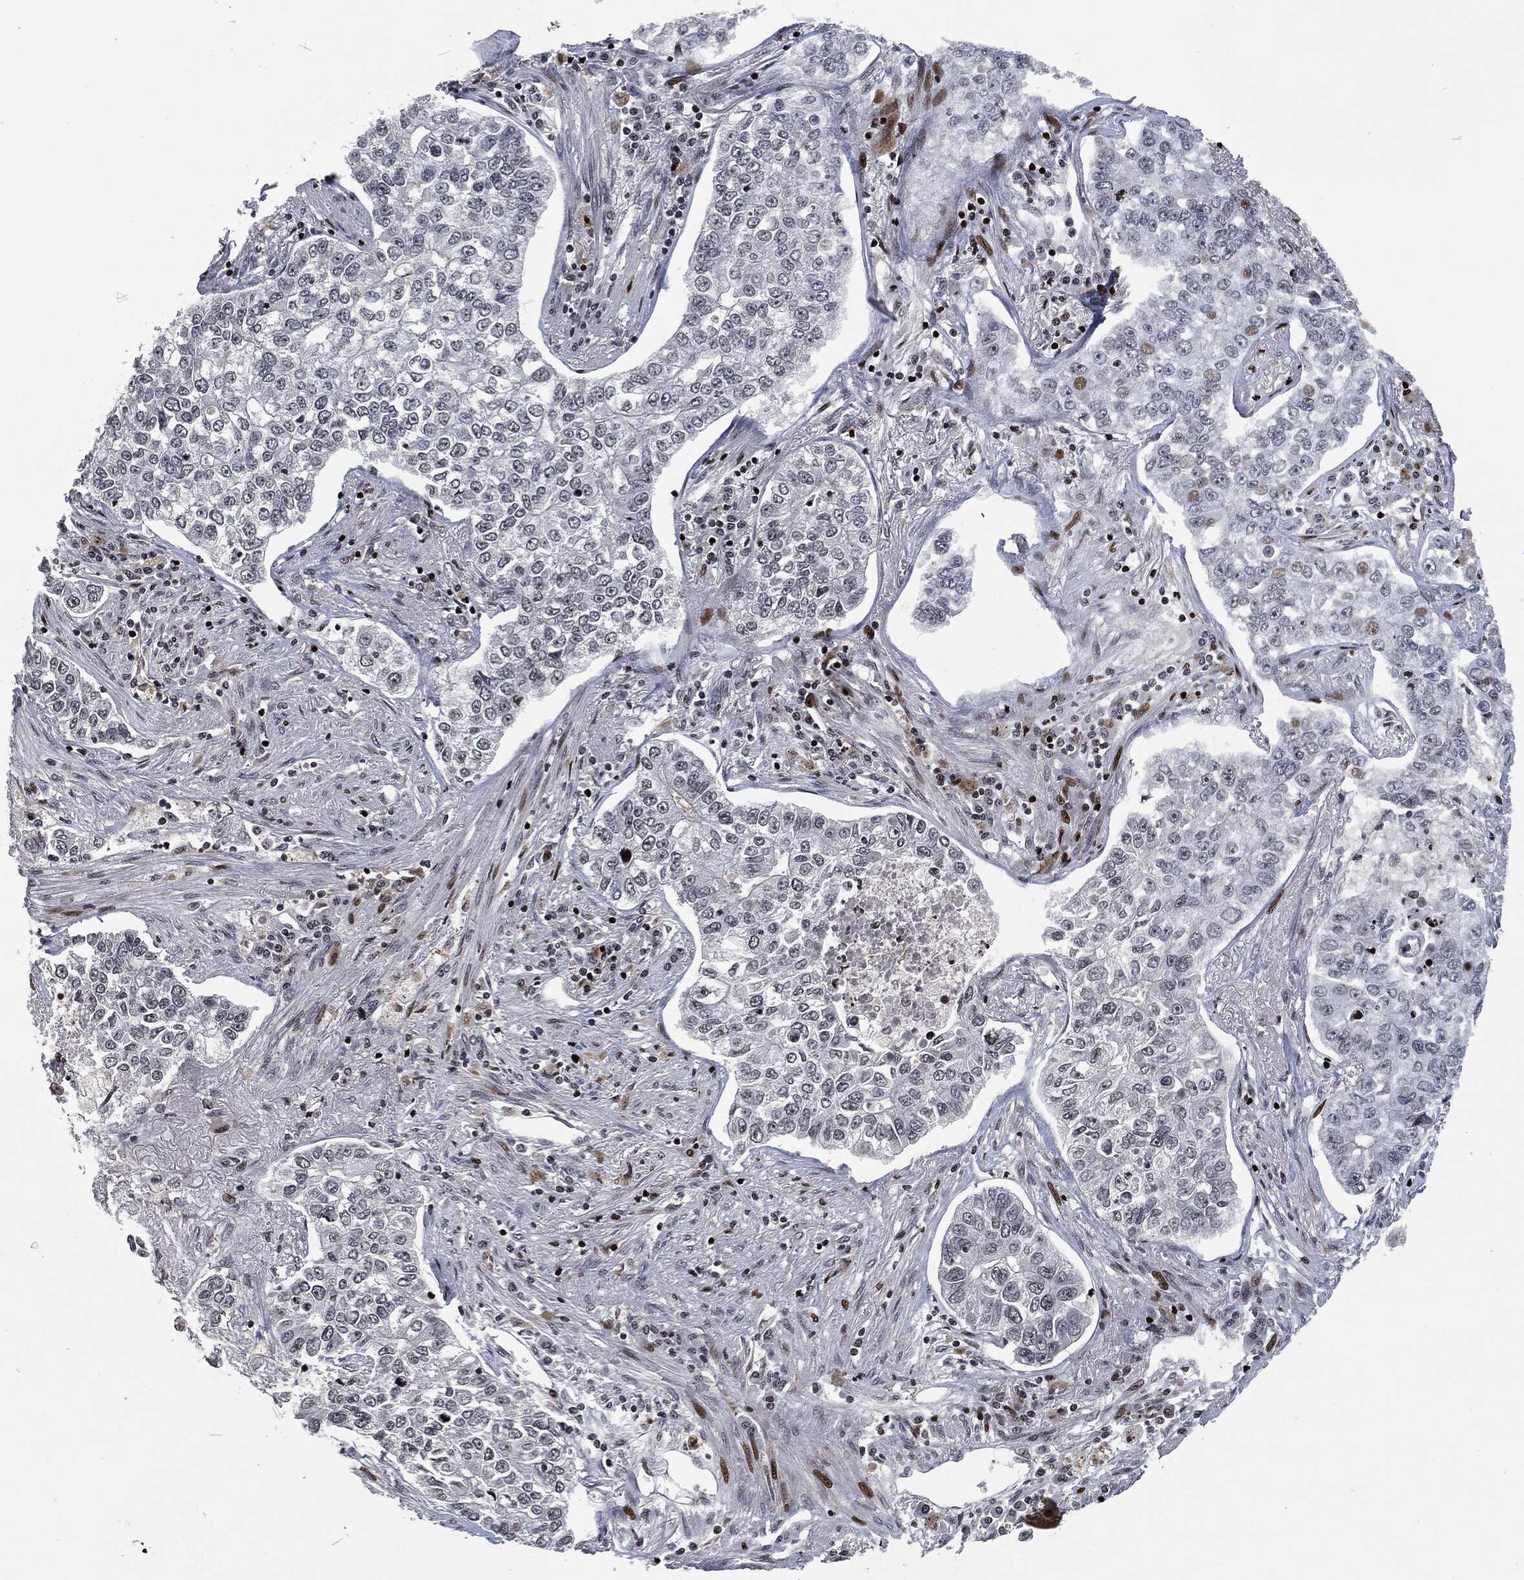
{"staining": {"intensity": "moderate", "quantity": "<25%", "location": "nuclear"}, "tissue": "lung cancer", "cell_type": "Tumor cells", "image_type": "cancer", "snomed": [{"axis": "morphology", "description": "Adenocarcinoma, NOS"}, {"axis": "topography", "description": "Lung"}], "caption": "Lung adenocarcinoma tissue shows moderate nuclear staining in approximately <25% of tumor cells, visualized by immunohistochemistry. Using DAB (3,3'-diaminobenzidine) (brown) and hematoxylin (blue) stains, captured at high magnification using brightfield microscopy.", "gene": "EGFR", "patient": {"sex": "male", "age": 49}}